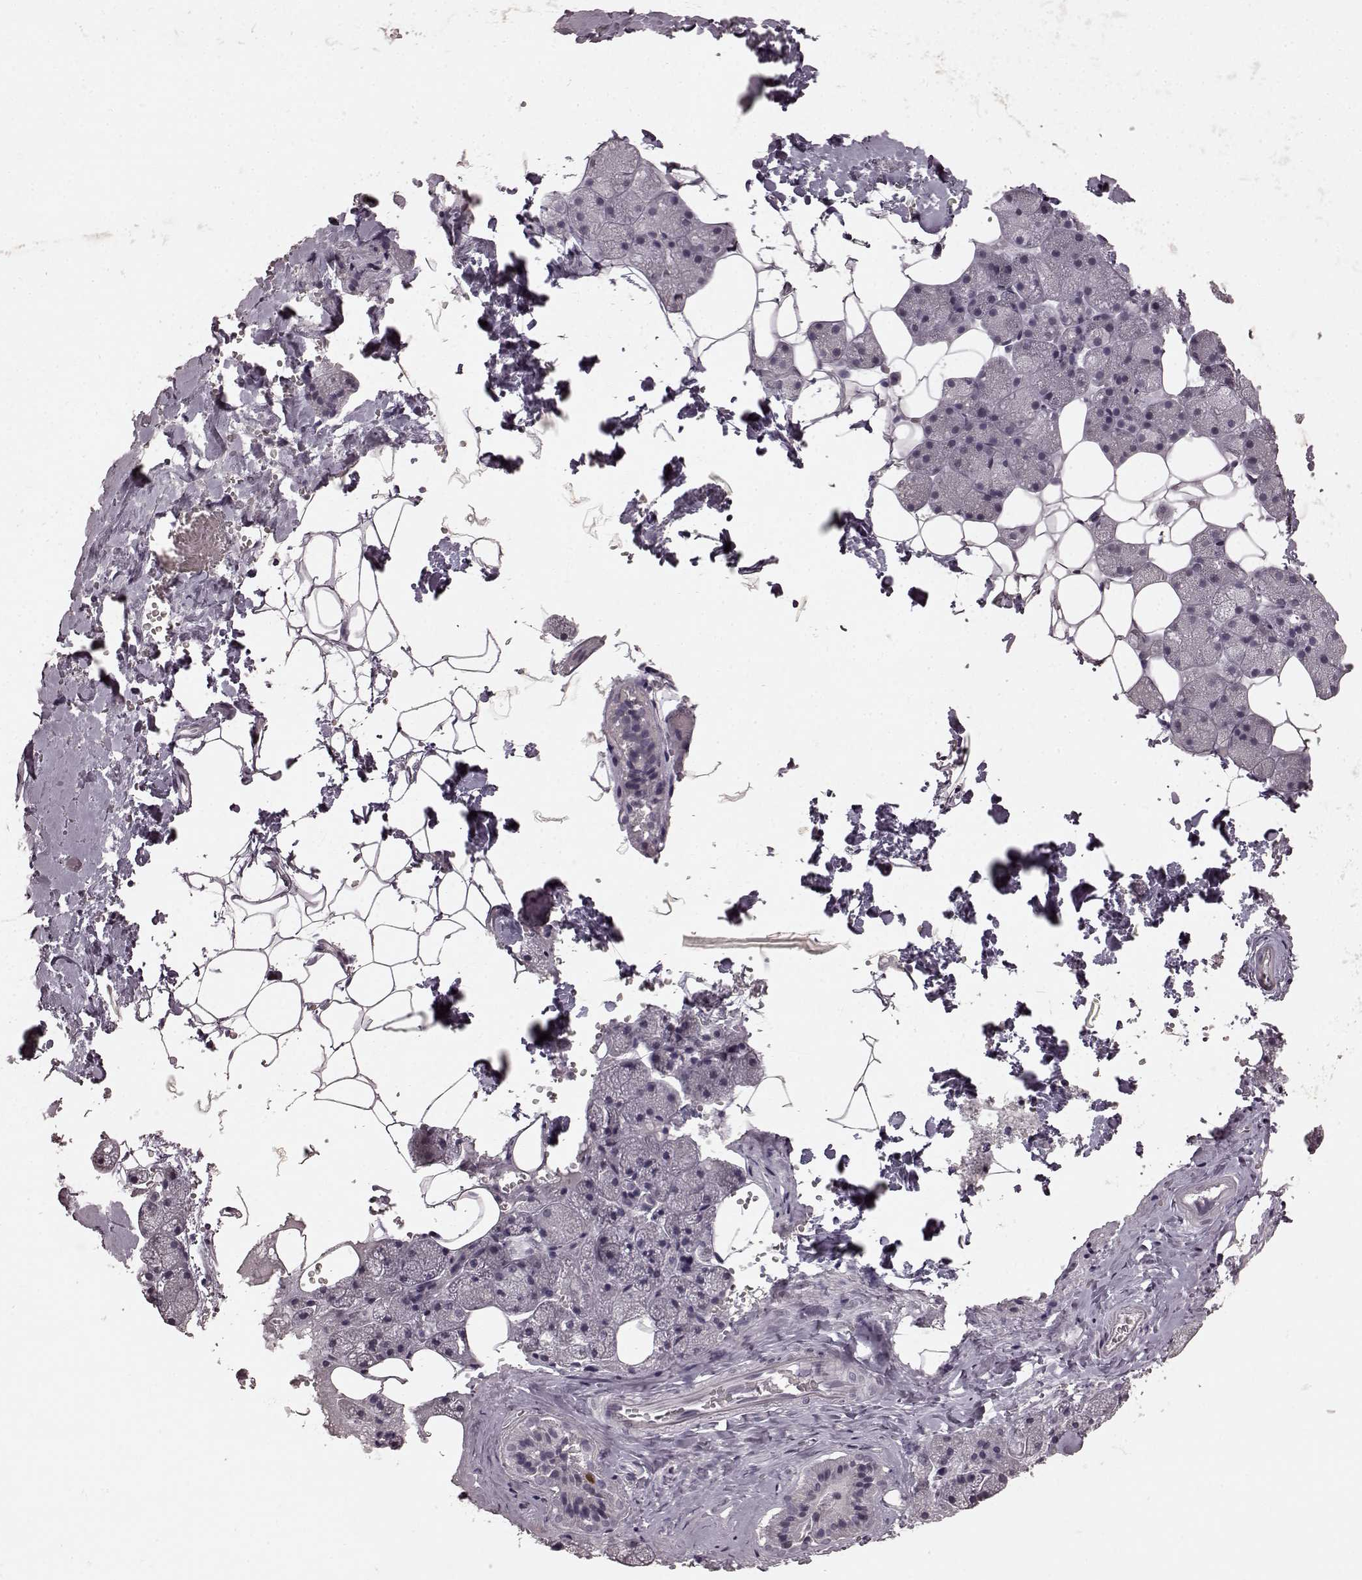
{"staining": {"intensity": "strong", "quantity": "<25%", "location": "nuclear"}, "tissue": "salivary gland", "cell_type": "Glandular cells", "image_type": "normal", "snomed": [{"axis": "morphology", "description": "Normal tissue, NOS"}, {"axis": "topography", "description": "Salivary gland"}], "caption": "Immunohistochemistry (IHC) staining of benign salivary gland, which exhibits medium levels of strong nuclear expression in approximately <25% of glandular cells indicating strong nuclear protein staining. The staining was performed using DAB (3,3'-diaminobenzidine) (brown) for protein detection and nuclei were counterstained in hematoxylin (blue).", "gene": "CCNA2", "patient": {"sex": "male", "age": 38}}